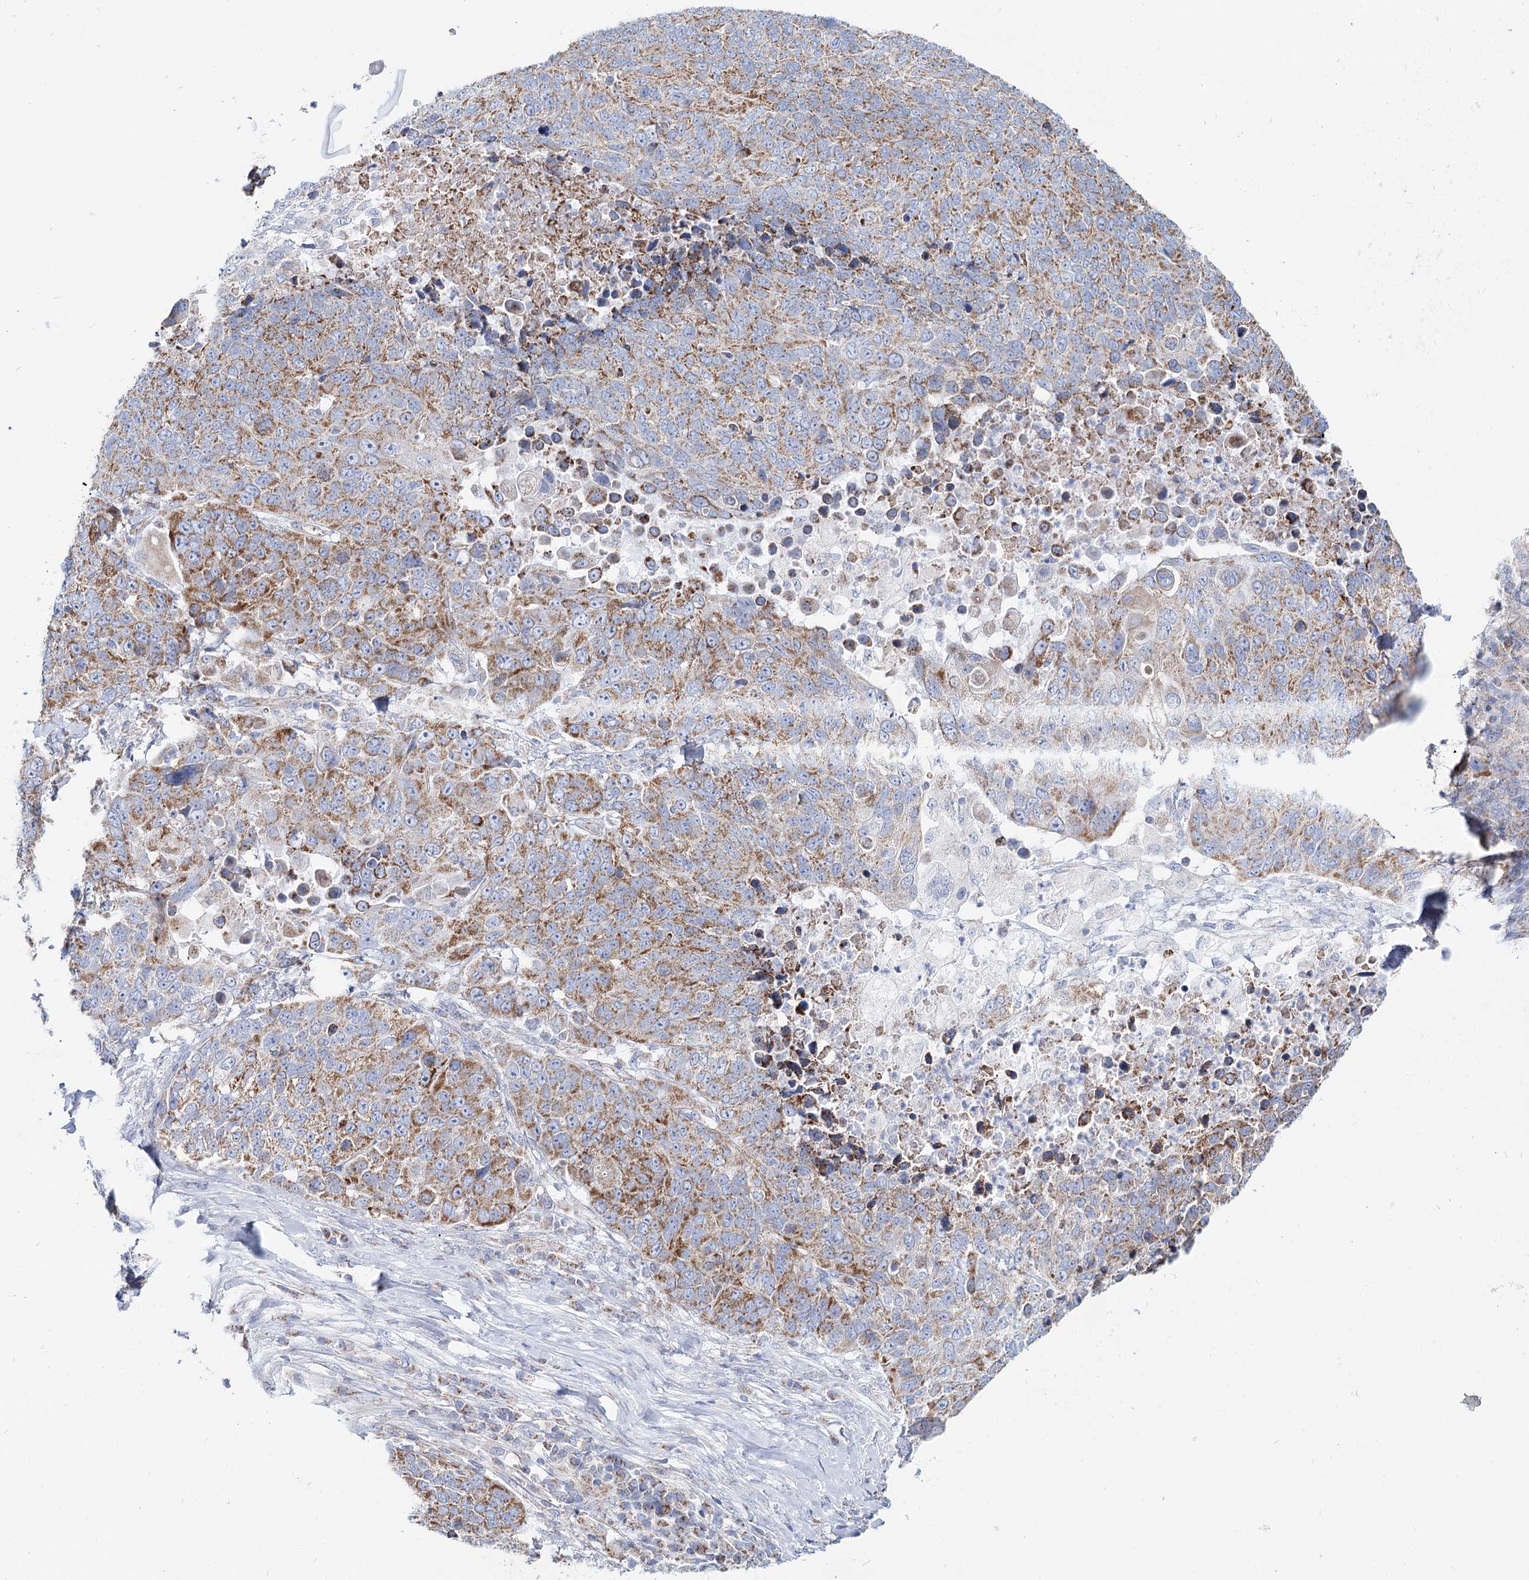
{"staining": {"intensity": "moderate", "quantity": "25%-75%", "location": "cytoplasmic/membranous"}, "tissue": "lung cancer", "cell_type": "Tumor cells", "image_type": "cancer", "snomed": [{"axis": "morphology", "description": "Normal tissue, NOS"}, {"axis": "morphology", "description": "Squamous cell carcinoma, NOS"}, {"axis": "topography", "description": "Lymph node"}, {"axis": "topography", "description": "Lung"}], "caption": "Human lung cancer stained for a protein (brown) shows moderate cytoplasmic/membranous positive staining in approximately 25%-75% of tumor cells.", "gene": "MCCC2", "patient": {"sex": "male", "age": 66}}